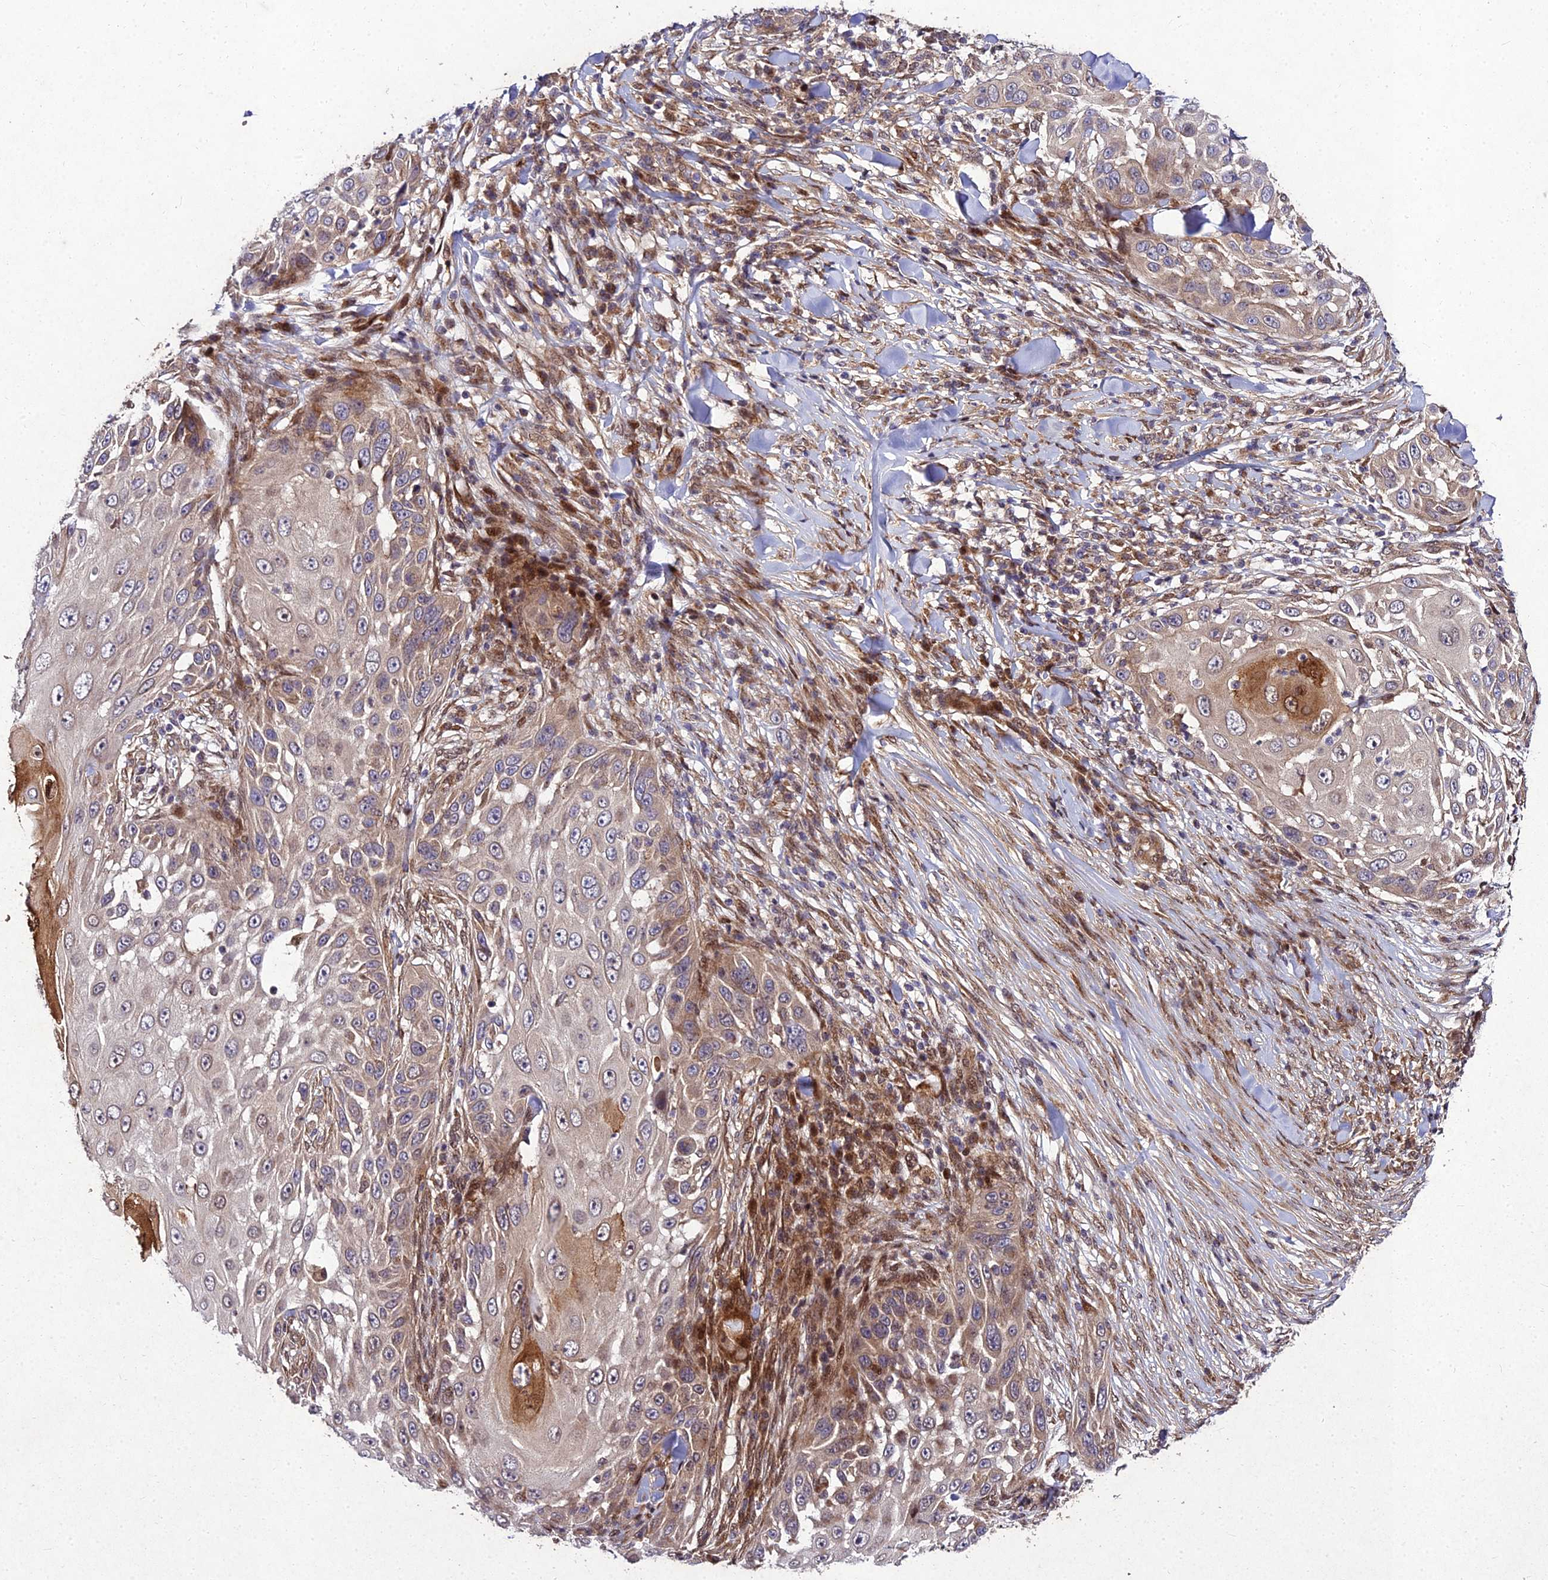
{"staining": {"intensity": "moderate", "quantity": "<25%", "location": "cytoplasmic/membranous"}, "tissue": "skin cancer", "cell_type": "Tumor cells", "image_type": "cancer", "snomed": [{"axis": "morphology", "description": "Squamous cell carcinoma, NOS"}, {"axis": "topography", "description": "Skin"}], "caption": "Skin cancer stained with DAB (3,3'-diaminobenzidine) immunohistochemistry displays low levels of moderate cytoplasmic/membranous staining in approximately <25% of tumor cells.", "gene": "MKKS", "patient": {"sex": "female", "age": 44}}